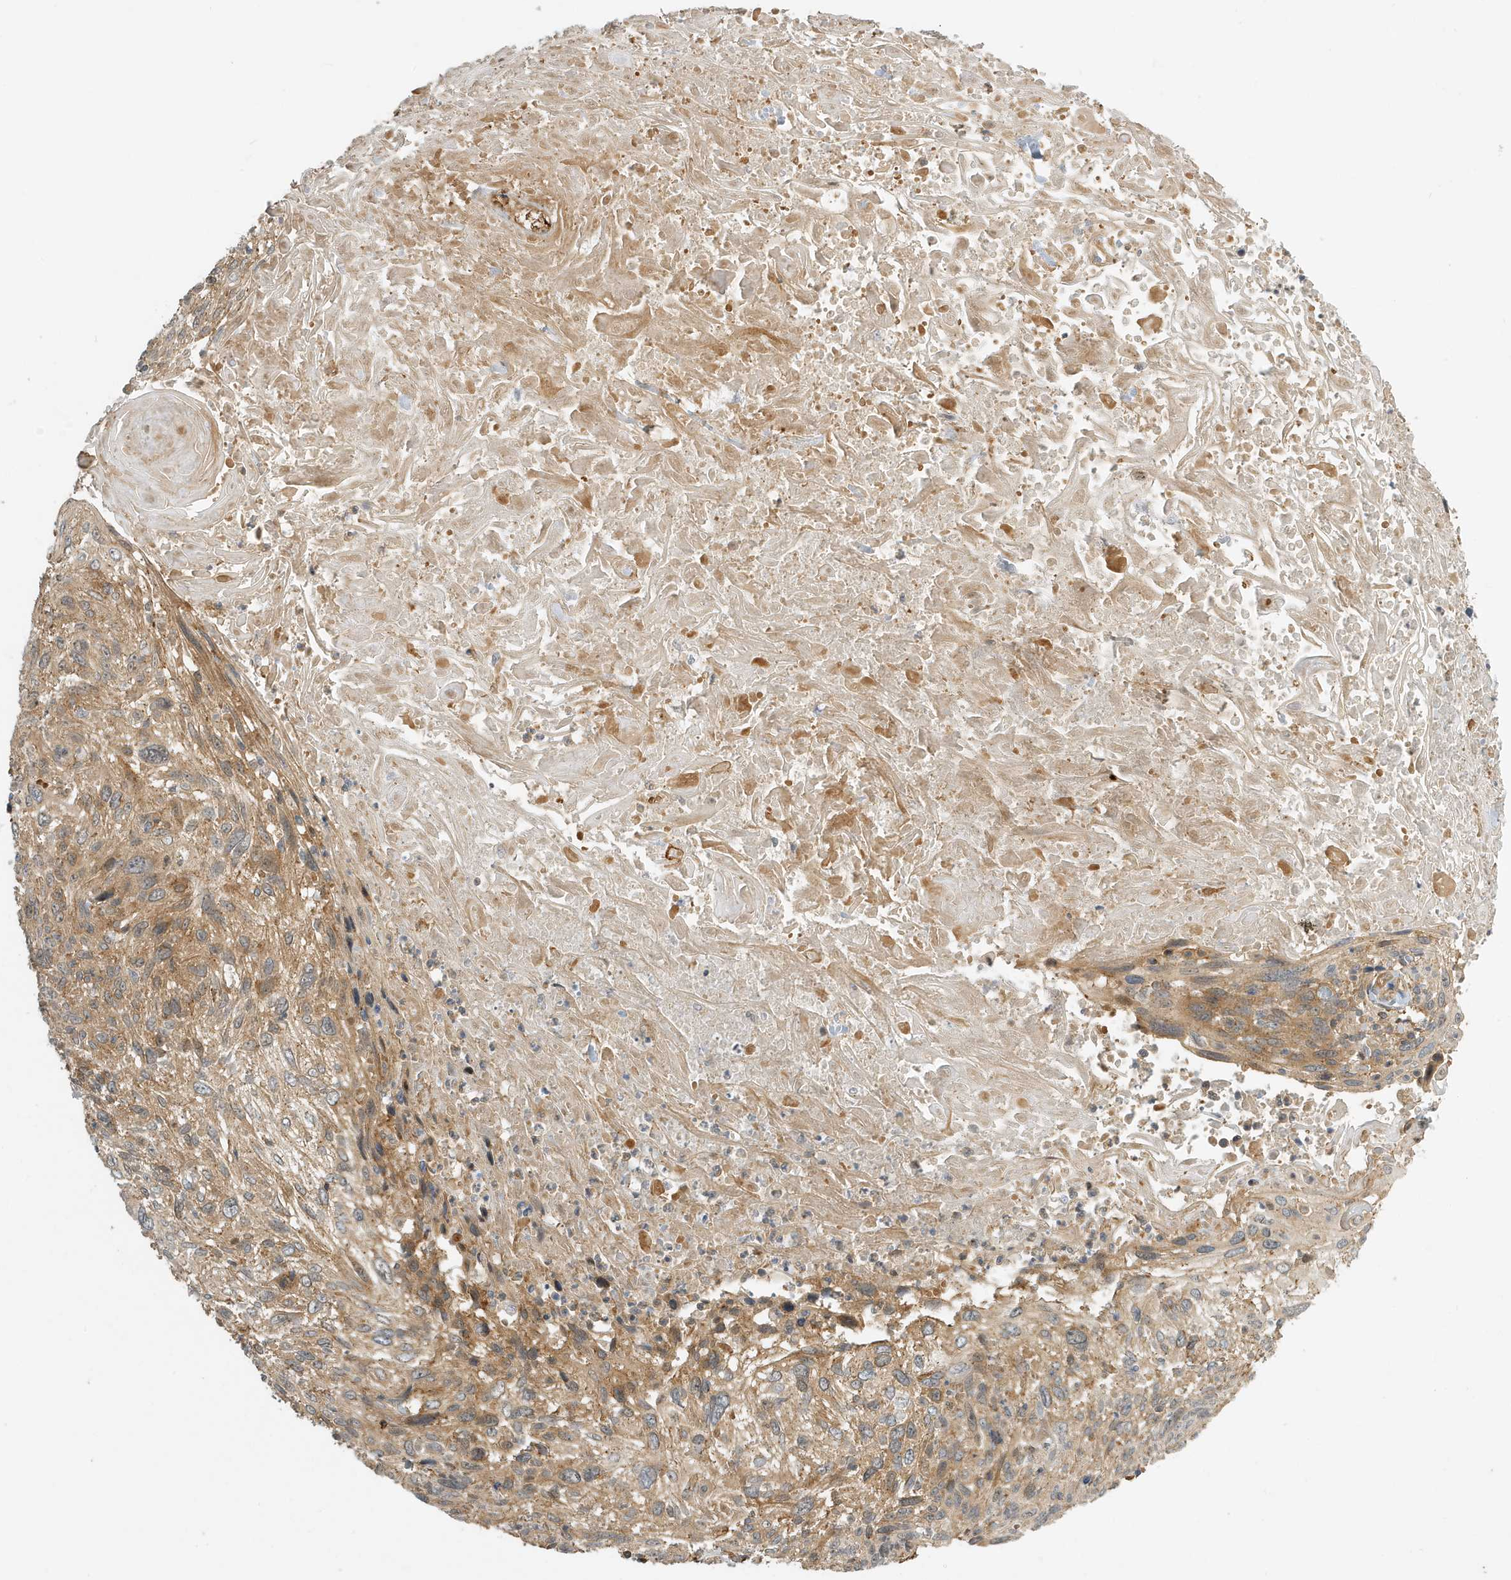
{"staining": {"intensity": "moderate", "quantity": ">75%", "location": "cytoplasmic/membranous"}, "tissue": "cervical cancer", "cell_type": "Tumor cells", "image_type": "cancer", "snomed": [{"axis": "morphology", "description": "Squamous cell carcinoma, NOS"}, {"axis": "topography", "description": "Cervix"}], "caption": "High-magnification brightfield microscopy of squamous cell carcinoma (cervical) stained with DAB (brown) and counterstained with hematoxylin (blue). tumor cells exhibit moderate cytoplasmic/membranous staining is identified in about>75% of cells. The protein of interest is stained brown, and the nuclei are stained in blue (DAB IHC with brightfield microscopy, high magnification).", "gene": "FYCO1", "patient": {"sex": "female", "age": 51}}